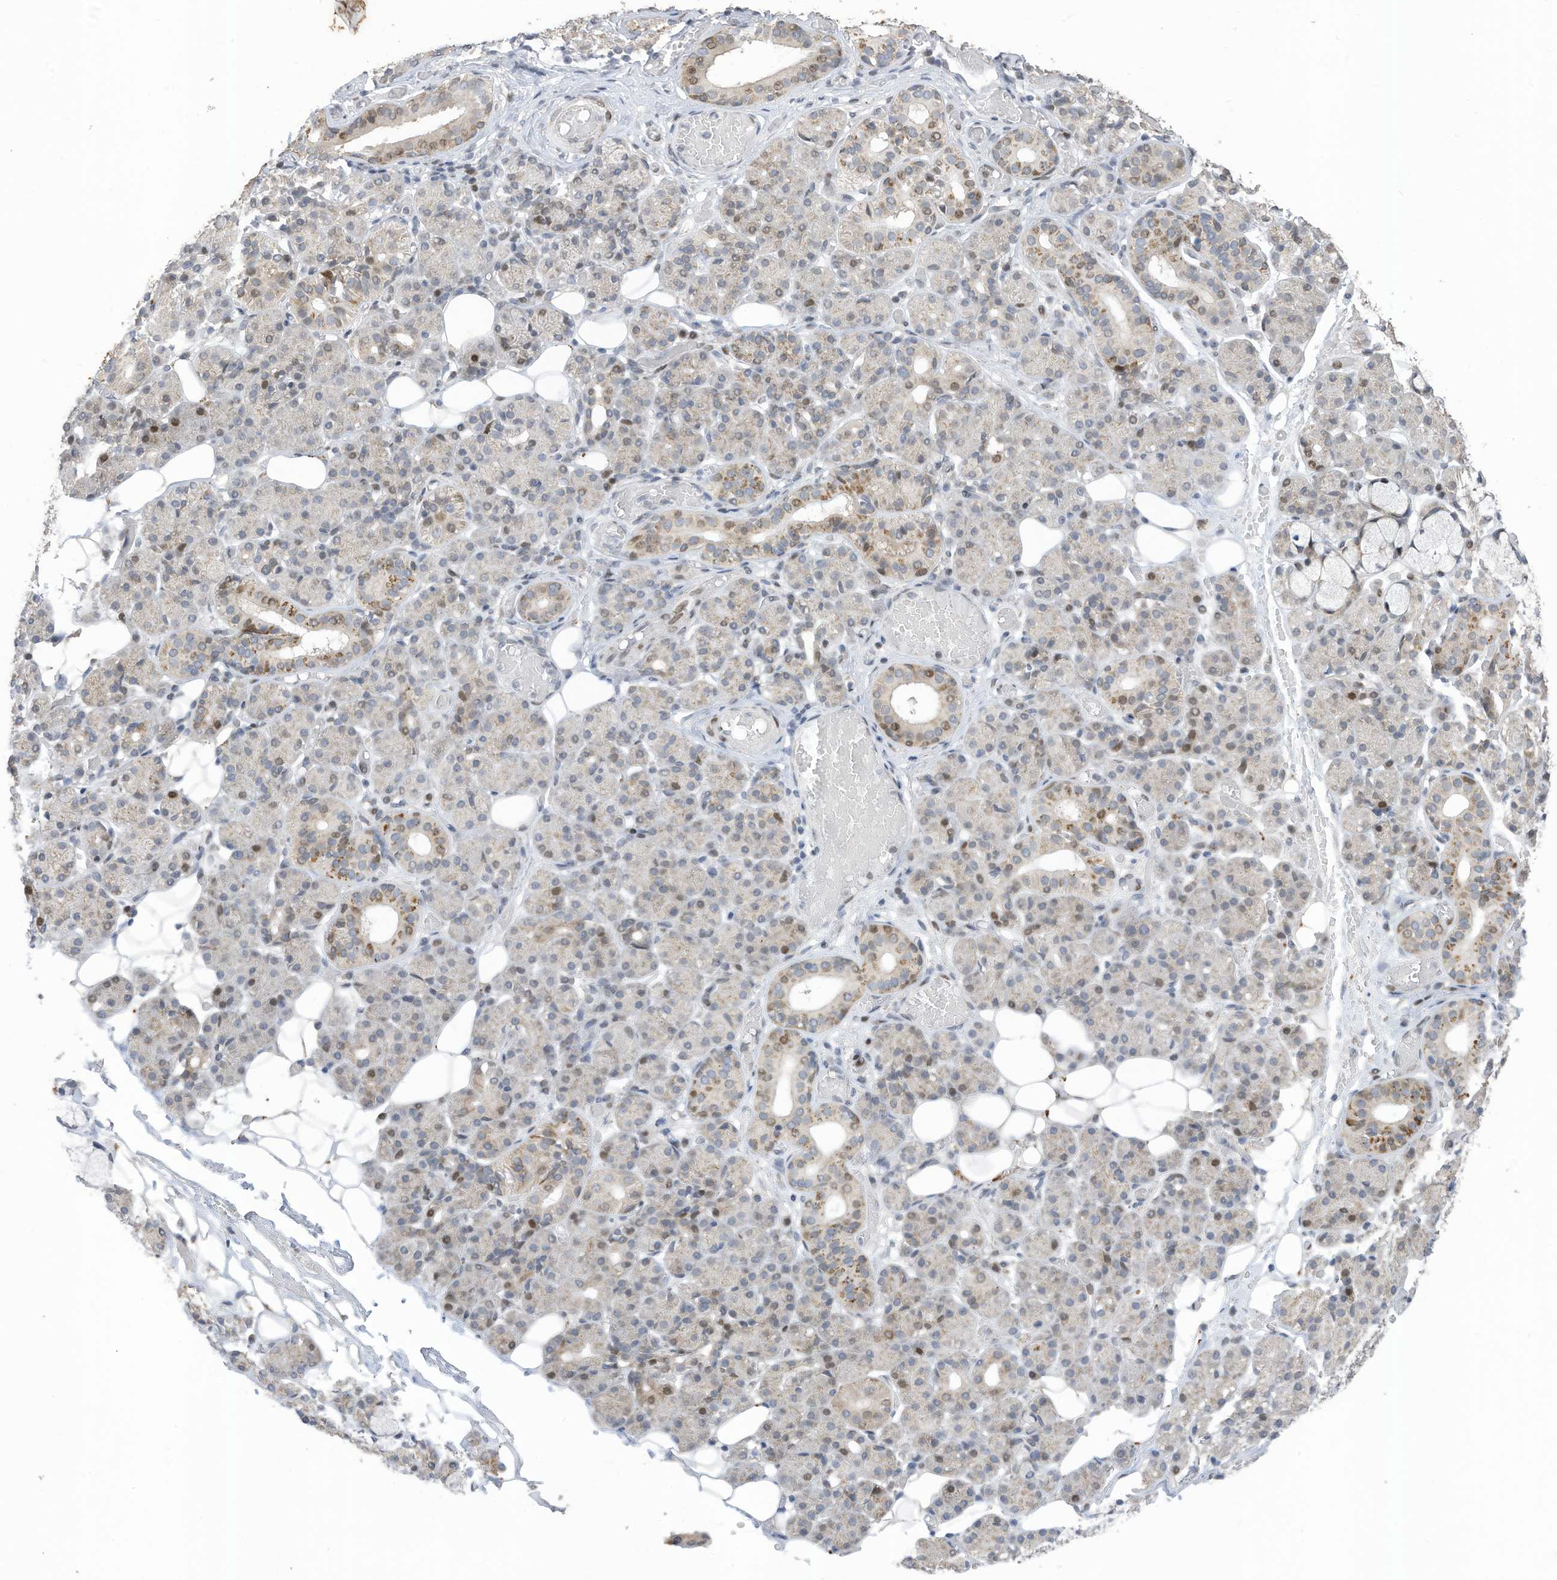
{"staining": {"intensity": "moderate", "quantity": "<25%", "location": "cytoplasmic/membranous,nuclear"}, "tissue": "salivary gland", "cell_type": "Glandular cells", "image_type": "normal", "snomed": [{"axis": "morphology", "description": "Normal tissue, NOS"}, {"axis": "topography", "description": "Salivary gland"}], "caption": "Benign salivary gland exhibits moderate cytoplasmic/membranous,nuclear staining in about <25% of glandular cells, visualized by immunohistochemistry.", "gene": "RABL3", "patient": {"sex": "male", "age": 63}}